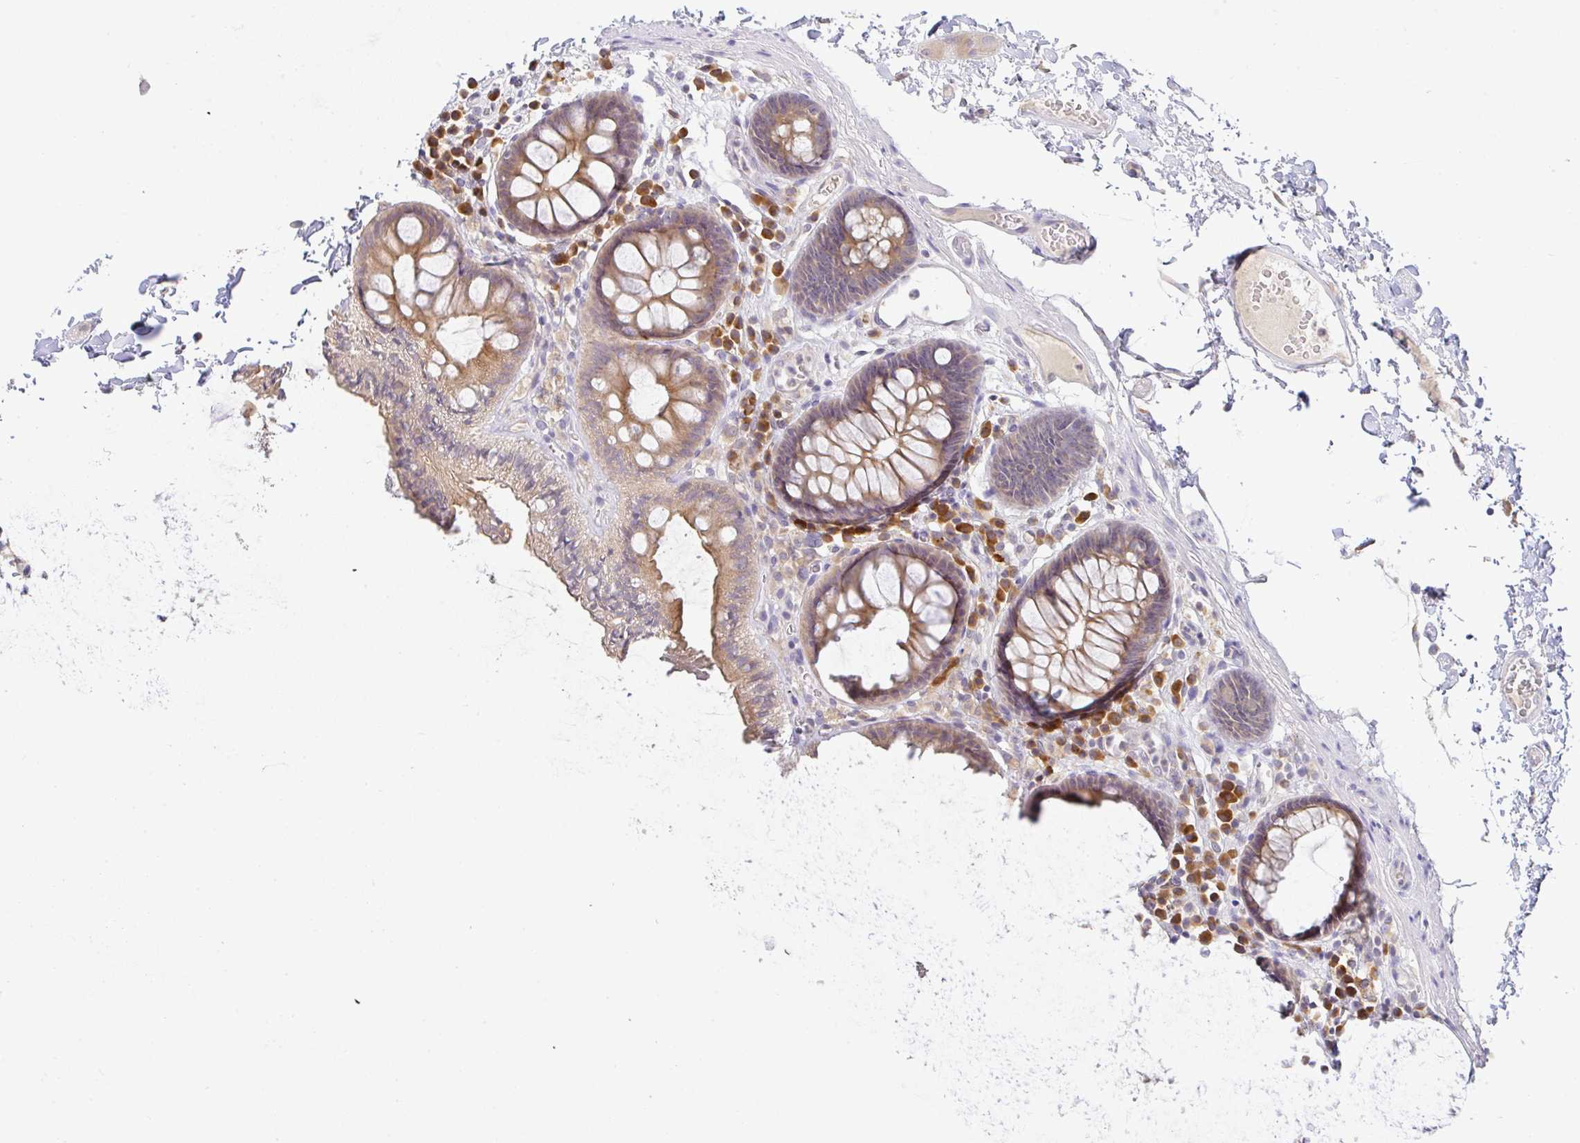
{"staining": {"intensity": "weak", "quantity": "<25%", "location": "cytoplasmic/membranous"}, "tissue": "colon", "cell_type": "Endothelial cells", "image_type": "normal", "snomed": [{"axis": "morphology", "description": "Normal tissue, NOS"}, {"axis": "topography", "description": "Colon"}, {"axis": "topography", "description": "Peripheral nerve tissue"}], "caption": "Endothelial cells show no significant protein staining in benign colon. The staining is performed using DAB (3,3'-diaminobenzidine) brown chromogen with nuclei counter-stained in using hematoxylin.", "gene": "DERL2", "patient": {"sex": "male", "age": 84}}